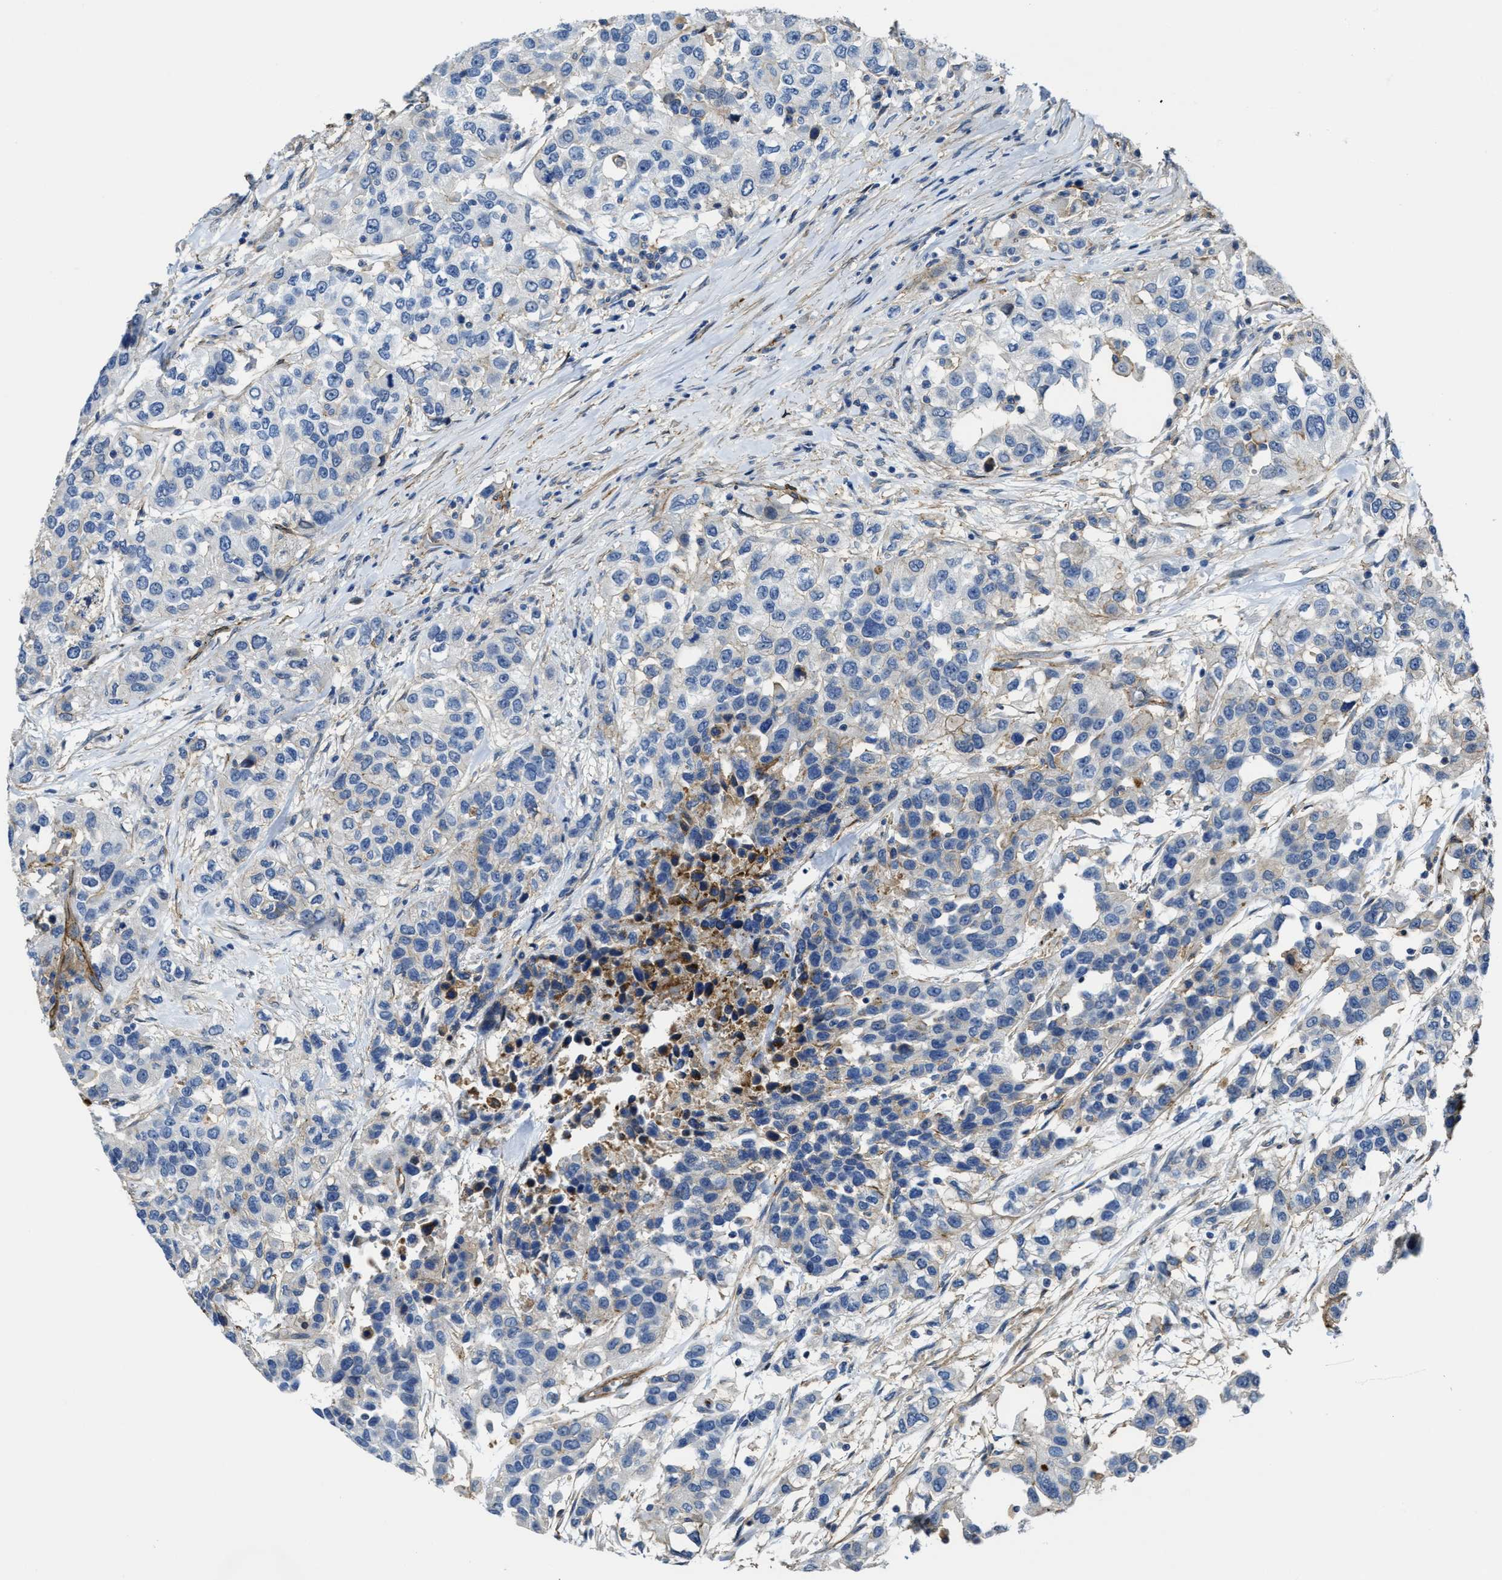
{"staining": {"intensity": "moderate", "quantity": "<25%", "location": "cytoplasmic/membranous"}, "tissue": "urothelial cancer", "cell_type": "Tumor cells", "image_type": "cancer", "snomed": [{"axis": "morphology", "description": "Urothelial carcinoma, High grade"}, {"axis": "topography", "description": "Urinary bladder"}], "caption": "Moderate cytoplasmic/membranous positivity is appreciated in approximately <25% of tumor cells in urothelial cancer. (DAB (3,3'-diaminobenzidine) IHC with brightfield microscopy, high magnification).", "gene": "NAB1", "patient": {"sex": "female", "age": 80}}